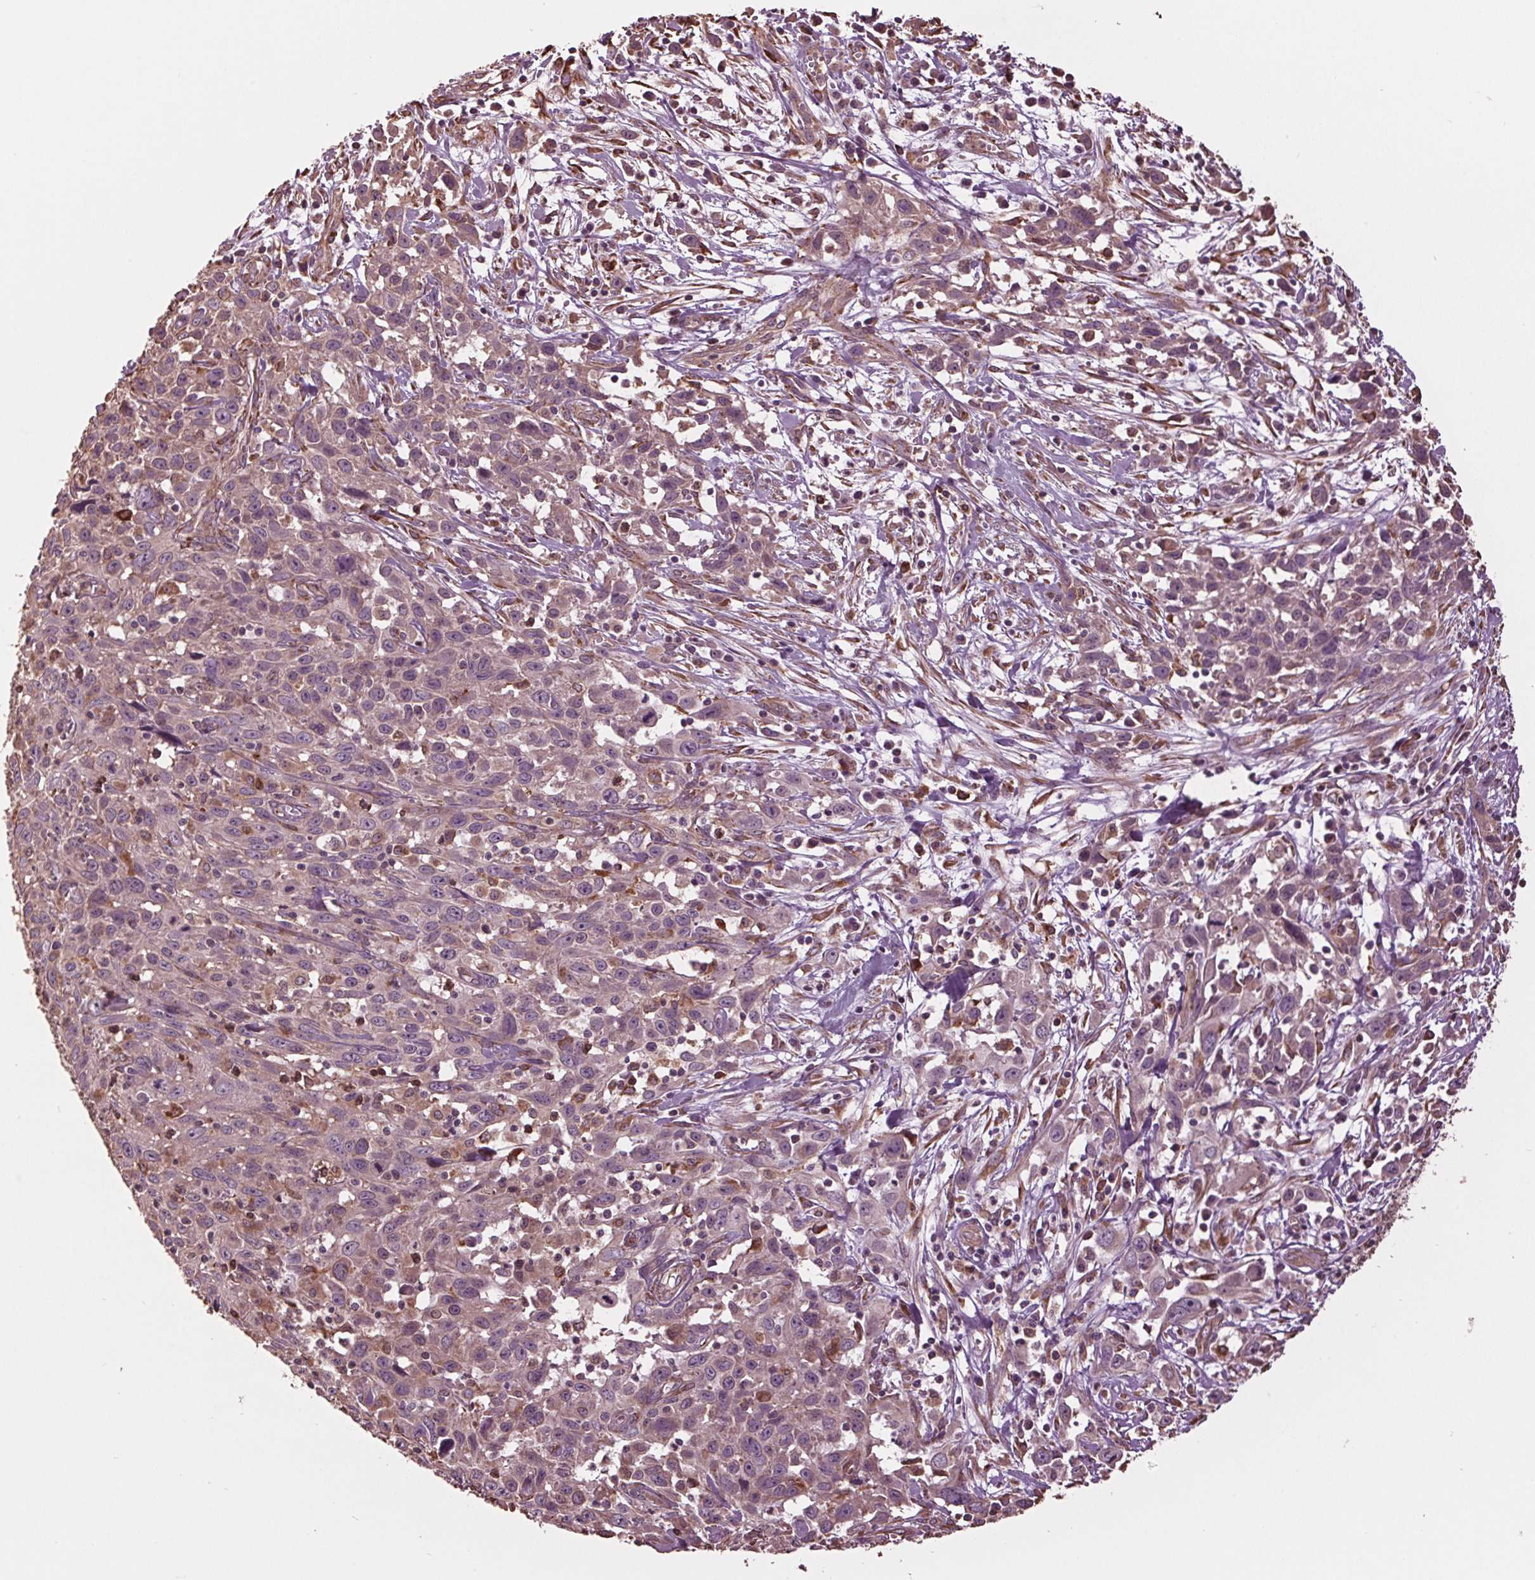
{"staining": {"intensity": "negative", "quantity": "none", "location": "none"}, "tissue": "cervical cancer", "cell_type": "Tumor cells", "image_type": "cancer", "snomed": [{"axis": "morphology", "description": "Squamous cell carcinoma, NOS"}, {"axis": "topography", "description": "Cervix"}], "caption": "Tumor cells are negative for protein expression in human squamous cell carcinoma (cervical). The staining was performed using DAB (3,3'-diaminobenzidine) to visualize the protein expression in brown, while the nuclei were stained in blue with hematoxylin (Magnification: 20x).", "gene": "RNPEP", "patient": {"sex": "female", "age": 38}}